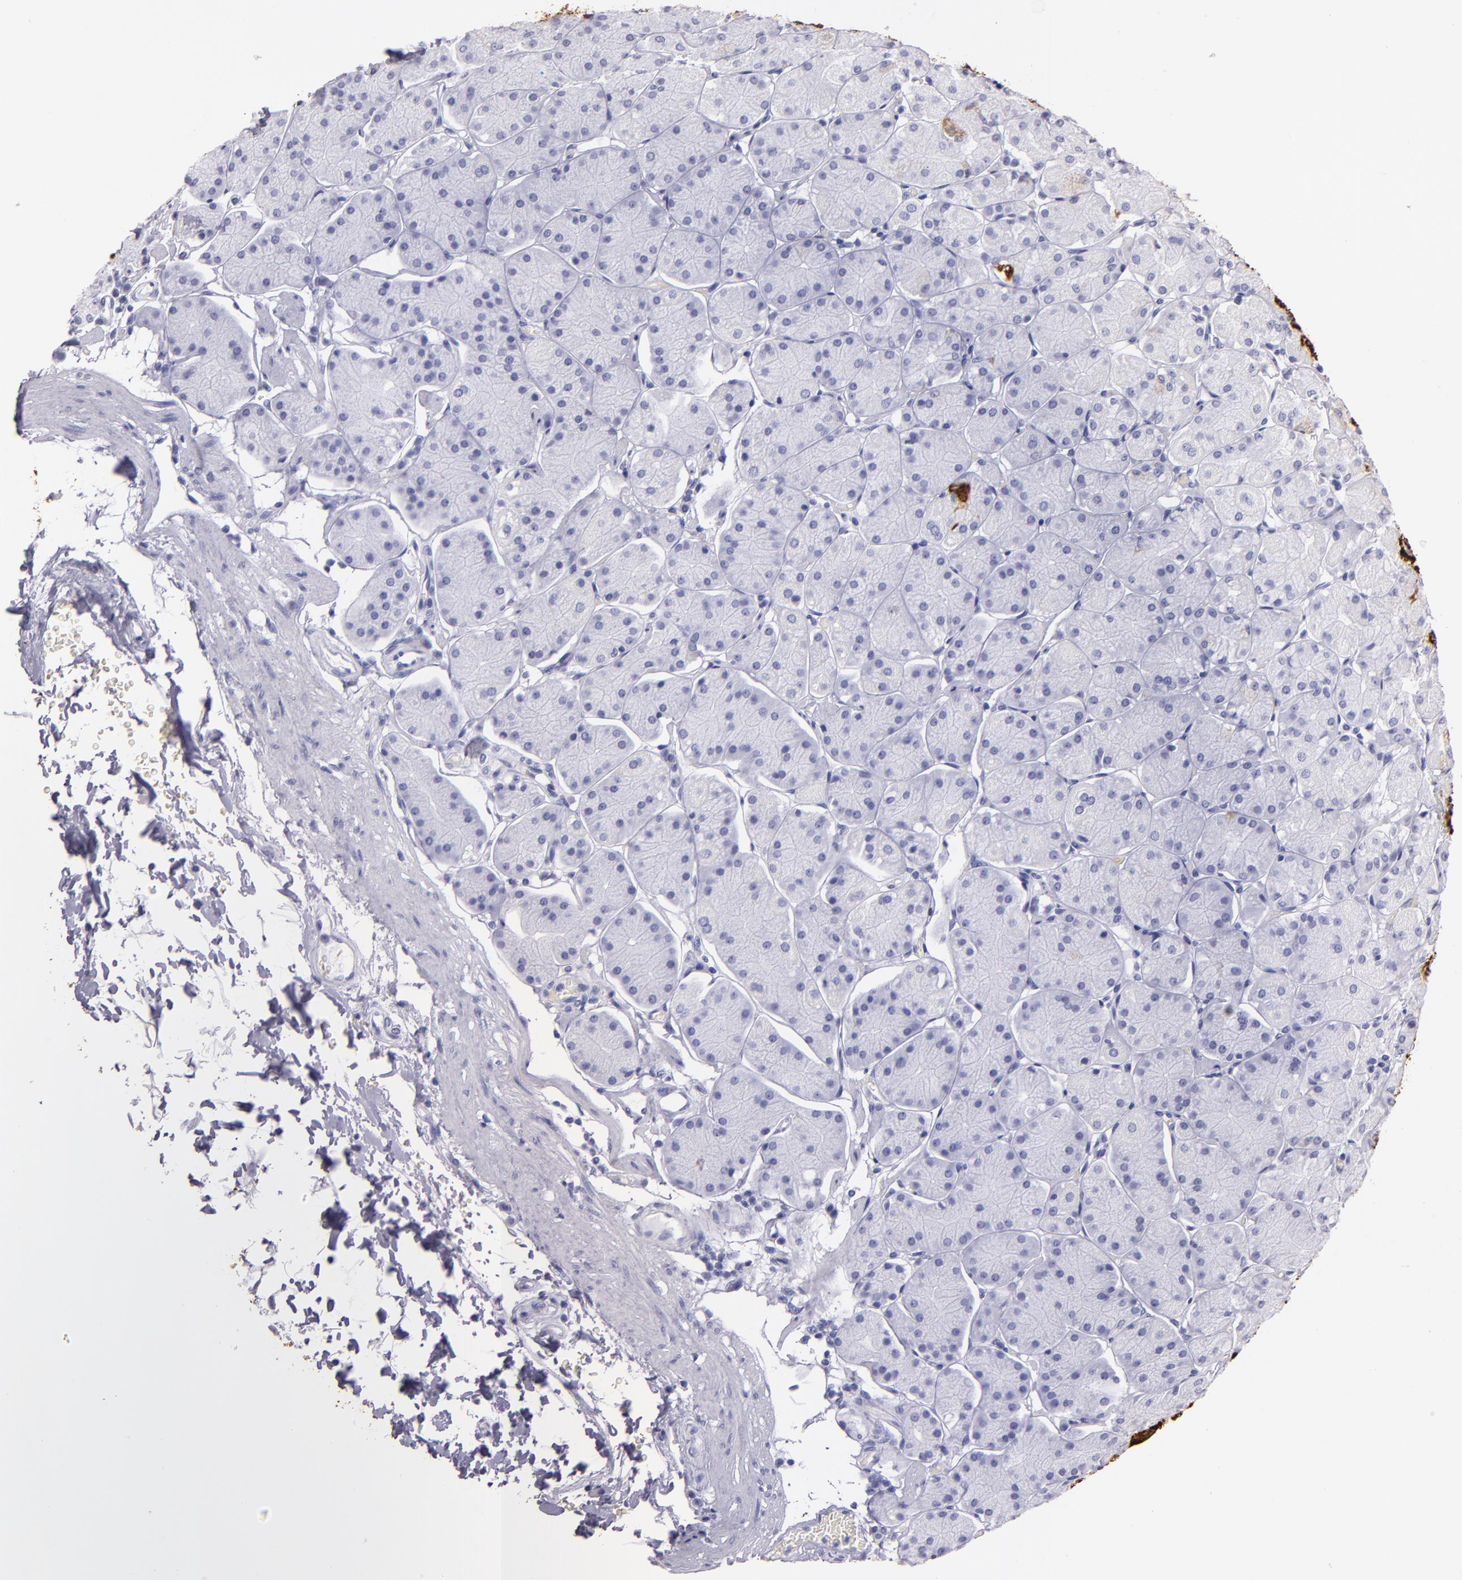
{"staining": {"intensity": "strong", "quantity": ">75%", "location": "cytoplasmic/membranous"}, "tissue": "stomach", "cell_type": "Glandular cells", "image_type": "normal", "snomed": [{"axis": "morphology", "description": "Normal tissue, NOS"}, {"axis": "topography", "description": "Stomach, upper"}, {"axis": "topography", "description": "Stomach"}], "caption": "This is a photomicrograph of immunohistochemistry (IHC) staining of normal stomach, which shows strong positivity in the cytoplasmic/membranous of glandular cells.", "gene": "MUC5AC", "patient": {"sex": "male", "age": 76}}